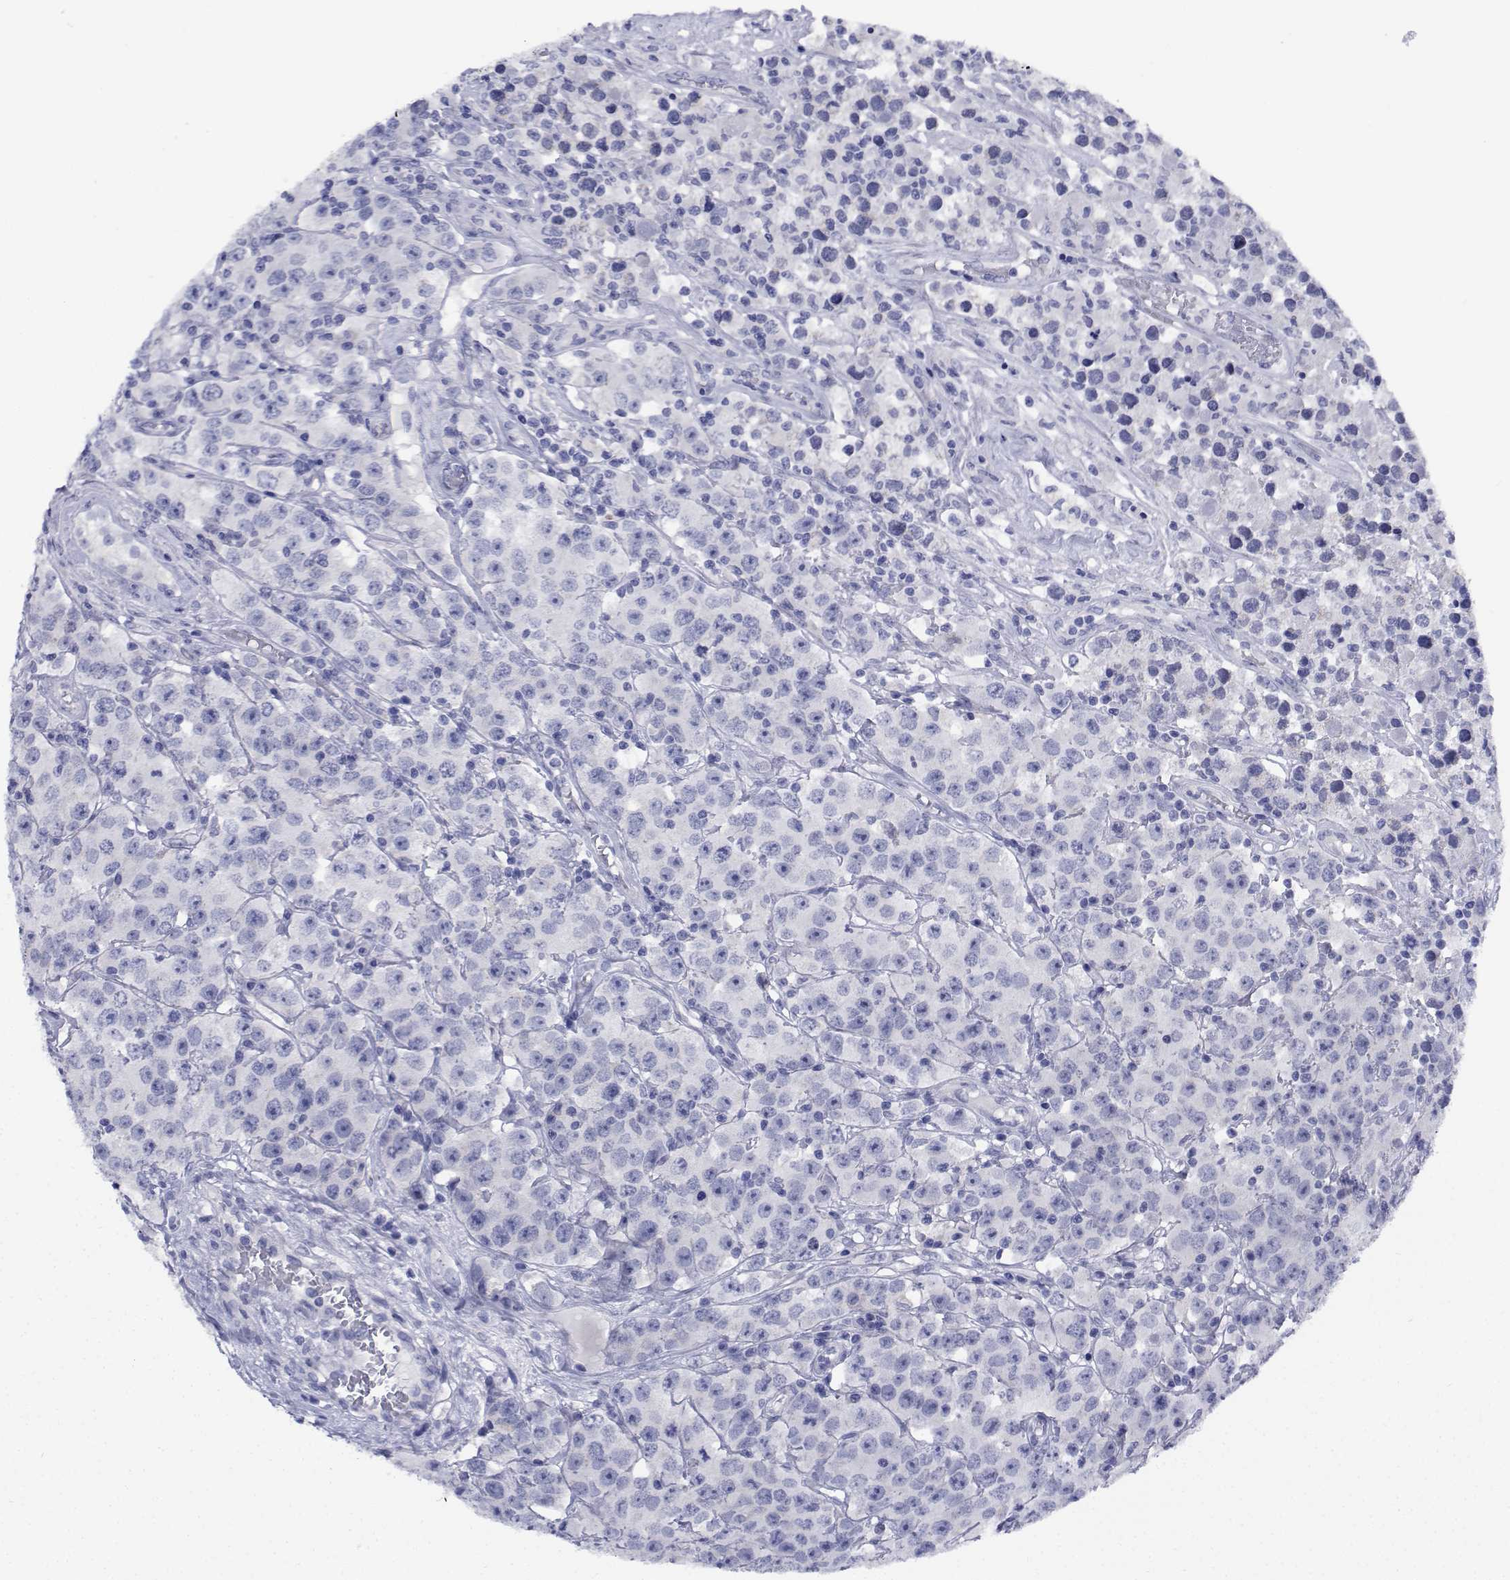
{"staining": {"intensity": "negative", "quantity": "none", "location": "none"}, "tissue": "testis cancer", "cell_type": "Tumor cells", "image_type": "cancer", "snomed": [{"axis": "morphology", "description": "Seminoma, NOS"}, {"axis": "topography", "description": "Testis"}], "caption": "This micrograph is of testis cancer (seminoma) stained with immunohistochemistry (IHC) to label a protein in brown with the nuclei are counter-stained blue. There is no staining in tumor cells.", "gene": "CDHR3", "patient": {"sex": "male", "age": 52}}